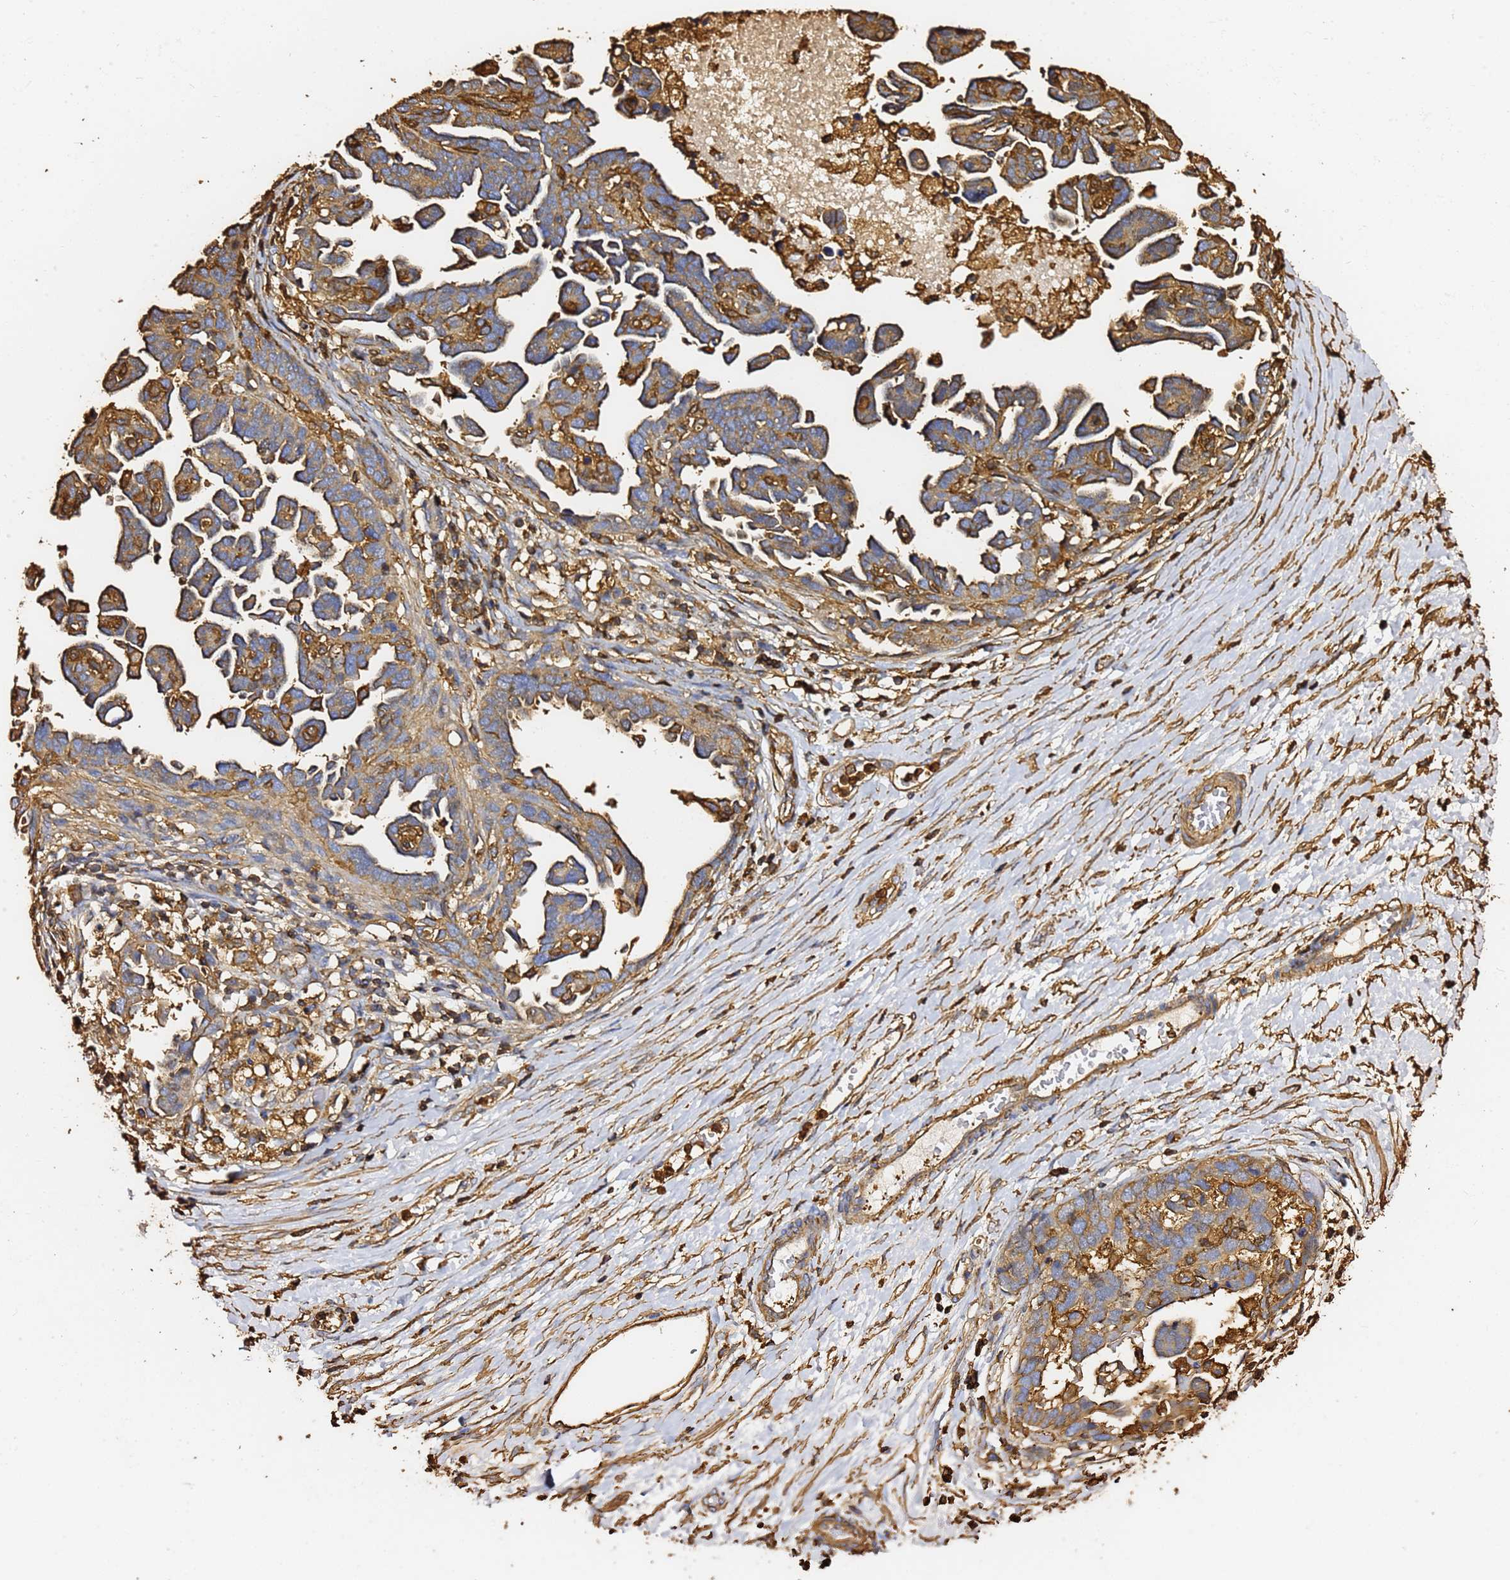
{"staining": {"intensity": "moderate", "quantity": ">75%", "location": "cytoplasmic/membranous"}, "tissue": "ovarian cancer", "cell_type": "Tumor cells", "image_type": "cancer", "snomed": [{"axis": "morphology", "description": "Cystadenocarcinoma, serous, NOS"}, {"axis": "topography", "description": "Ovary"}], "caption": "Approximately >75% of tumor cells in ovarian cancer reveal moderate cytoplasmic/membranous protein positivity as visualized by brown immunohistochemical staining.", "gene": "ACTB", "patient": {"sex": "female", "age": 54}}